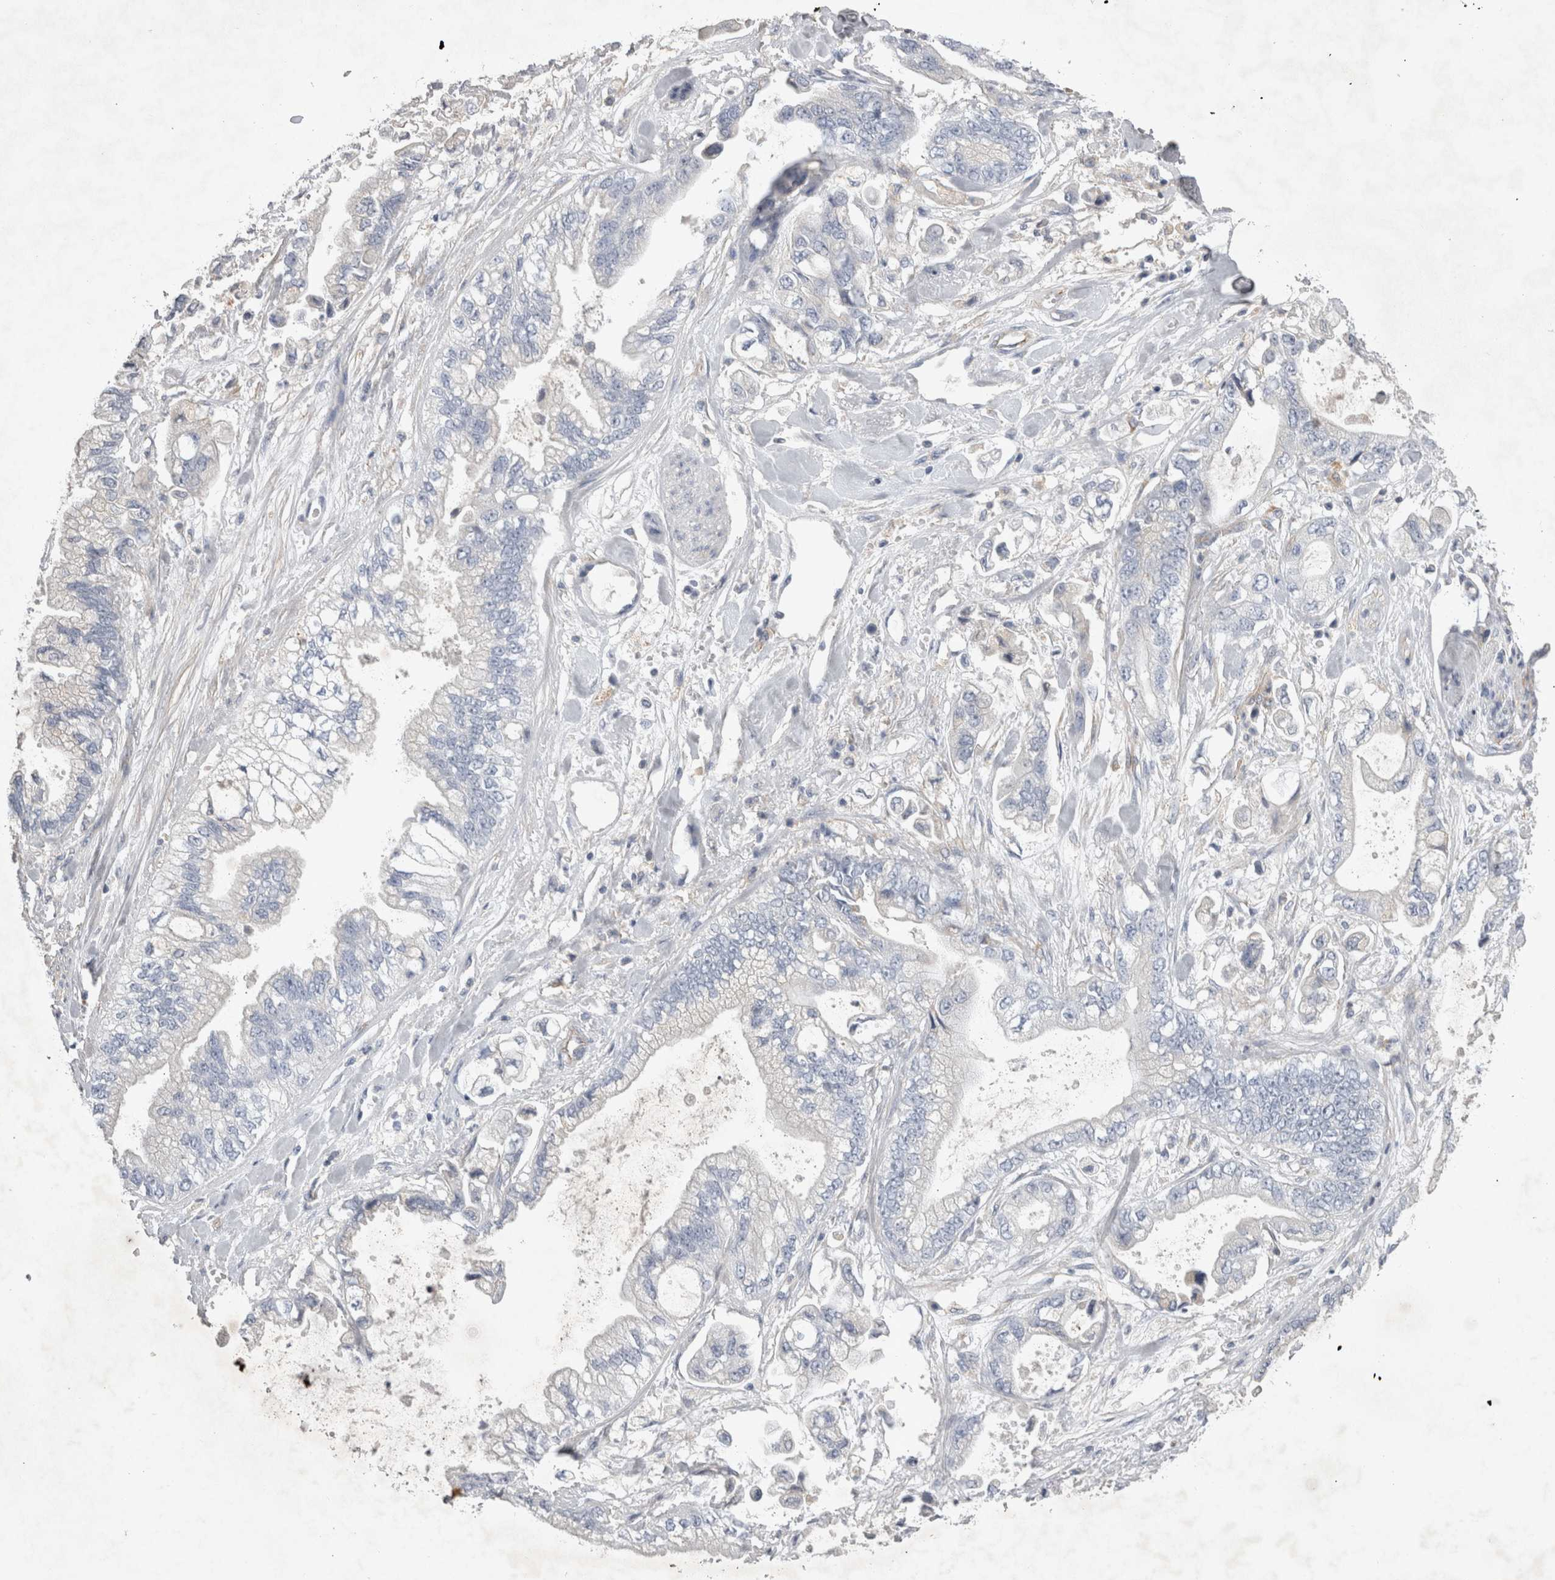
{"staining": {"intensity": "negative", "quantity": "none", "location": "none"}, "tissue": "stomach cancer", "cell_type": "Tumor cells", "image_type": "cancer", "snomed": [{"axis": "morphology", "description": "Normal tissue, NOS"}, {"axis": "morphology", "description": "Adenocarcinoma, NOS"}, {"axis": "topography", "description": "Stomach"}], "caption": "An image of human adenocarcinoma (stomach) is negative for staining in tumor cells.", "gene": "STRADB", "patient": {"sex": "male", "age": 62}}